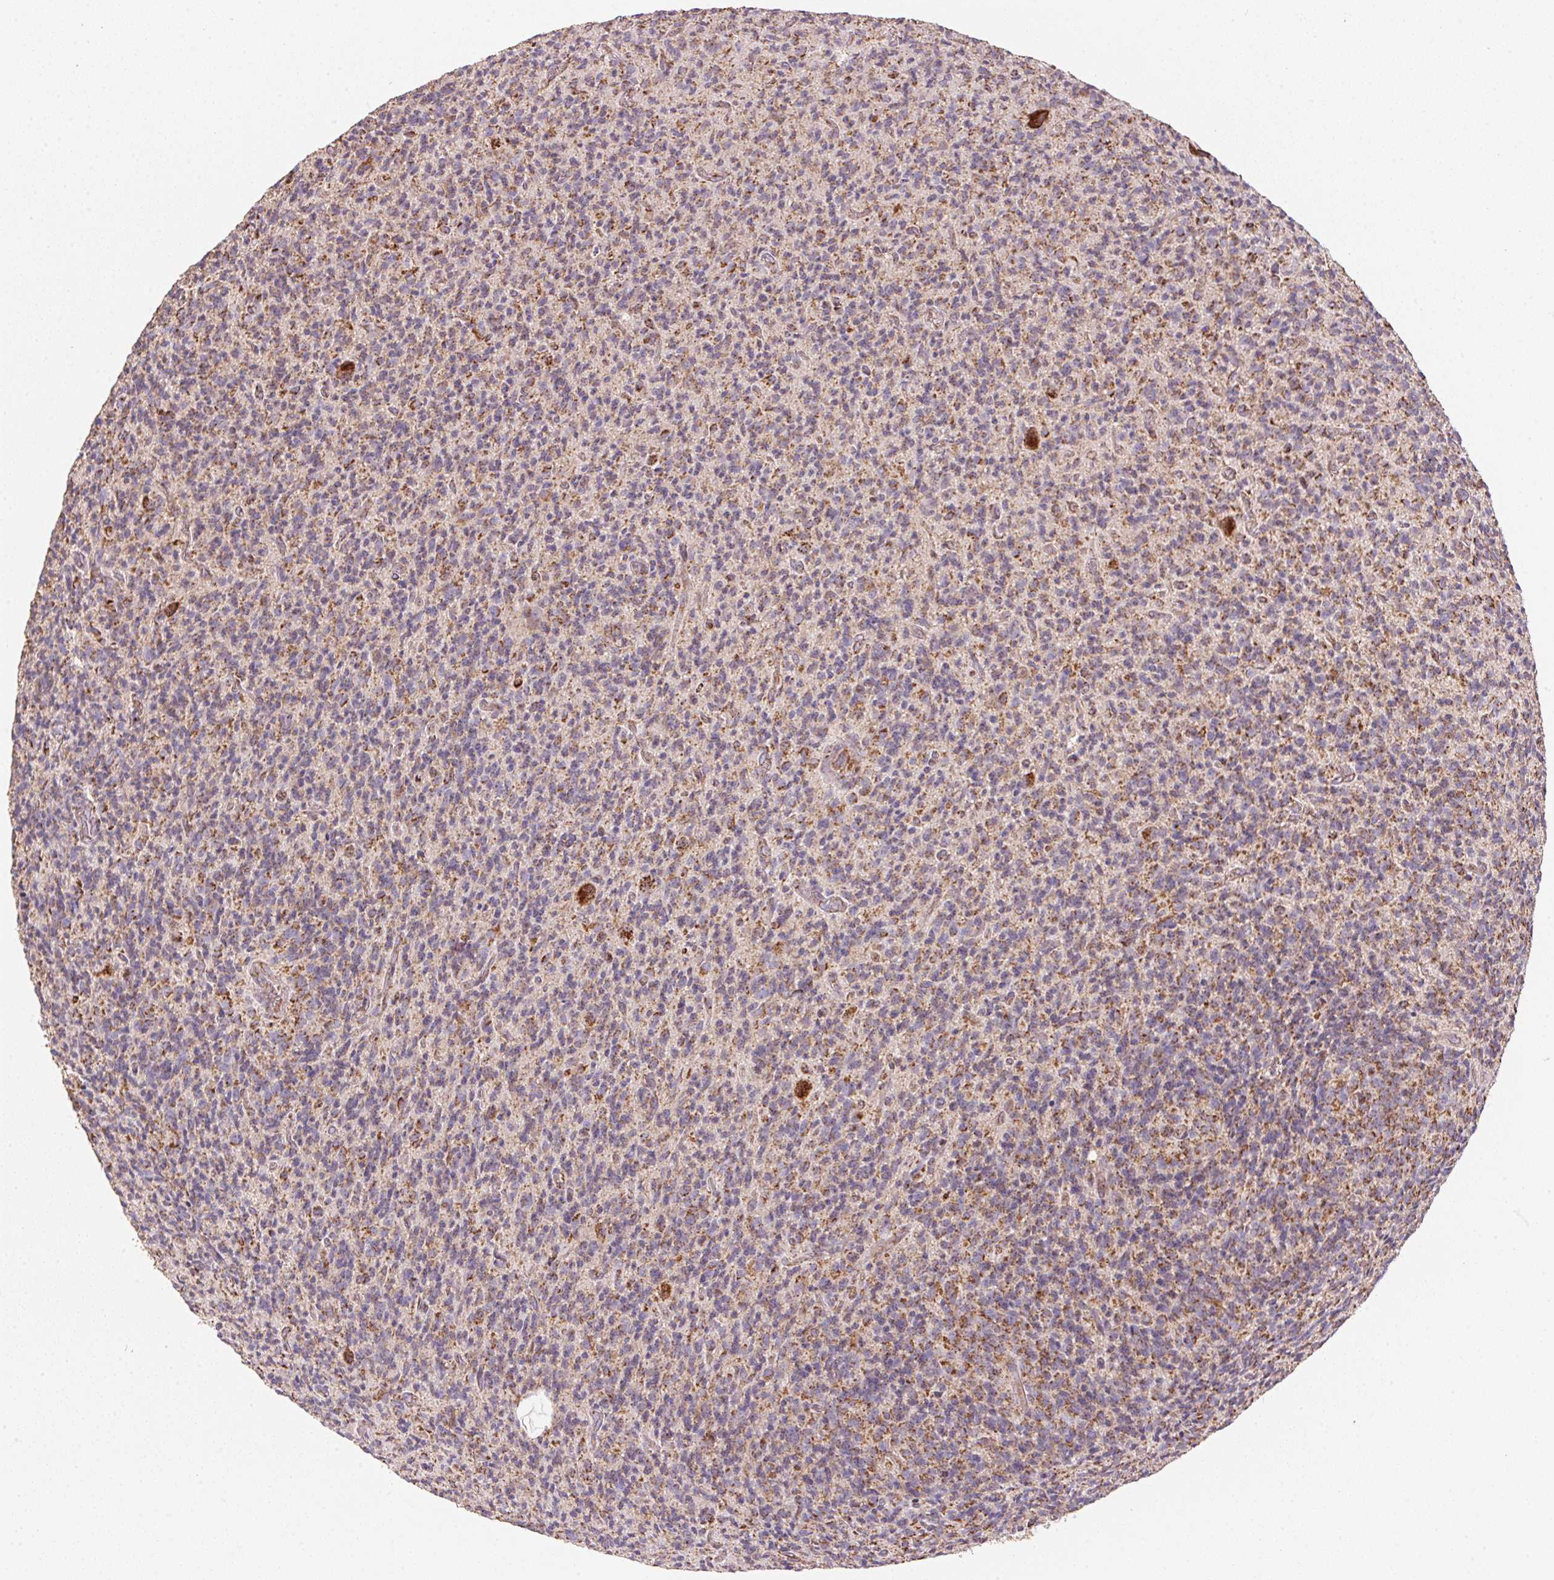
{"staining": {"intensity": "moderate", "quantity": ">75%", "location": "cytoplasmic/membranous"}, "tissue": "glioma", "cell_type": "Tumor cells", "image_type": "cancer", "snomed": [{"axis": "morphology", "description": "Glioma, malignant, High grade"}, {"axis": "topography", "description": "Brain"}], "caption": "Protein expression by IHC demonstrates moderate cytoplasmic/membranous expression in about >75% of tumor cells in glioma. (DAB IHC with brightfield microscopy, high magnification).", "gene": "NDUFS2", "patient": {"sex": "male", "age": 76}}